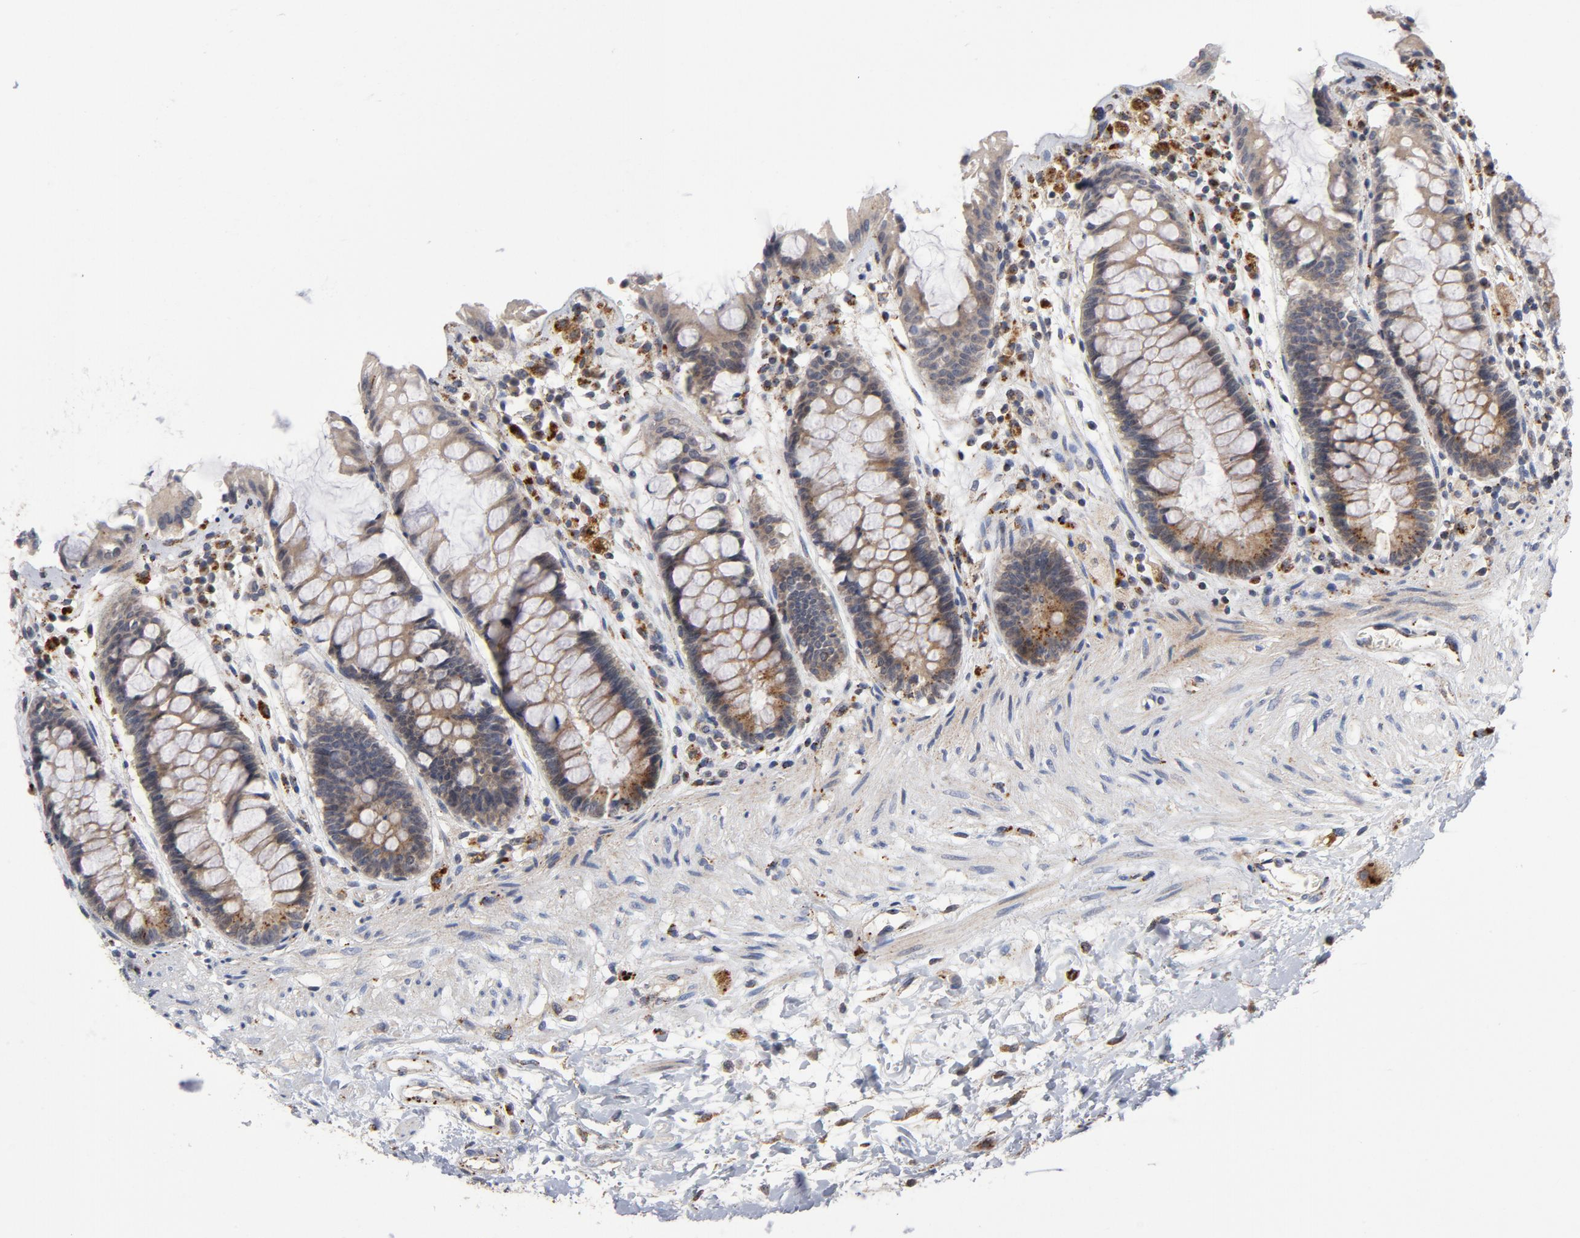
{"staining": {"intensity": "moderate", "quantity": "<25%", "location": "cytoplasmic/membranous"}, "tissue": "rectum", "cell_type": "Glandular cells", "image_type": "normal", "snomed": [{"axis": "morphology", "description": "Normal tissue, NOS"}, {"axis": "topography", "description": "Rectum"}], "caption": "Protein staining by immunohistochemistry exhibits moderate cytoplasmic/membranous expression in approximately <25% of glandular cells in benign rectum. (DAB IHC, brown staining for protein, blue staining for nuclei).", "gene": "AKT2", "patient": {"sex": "female", "age": 46}}